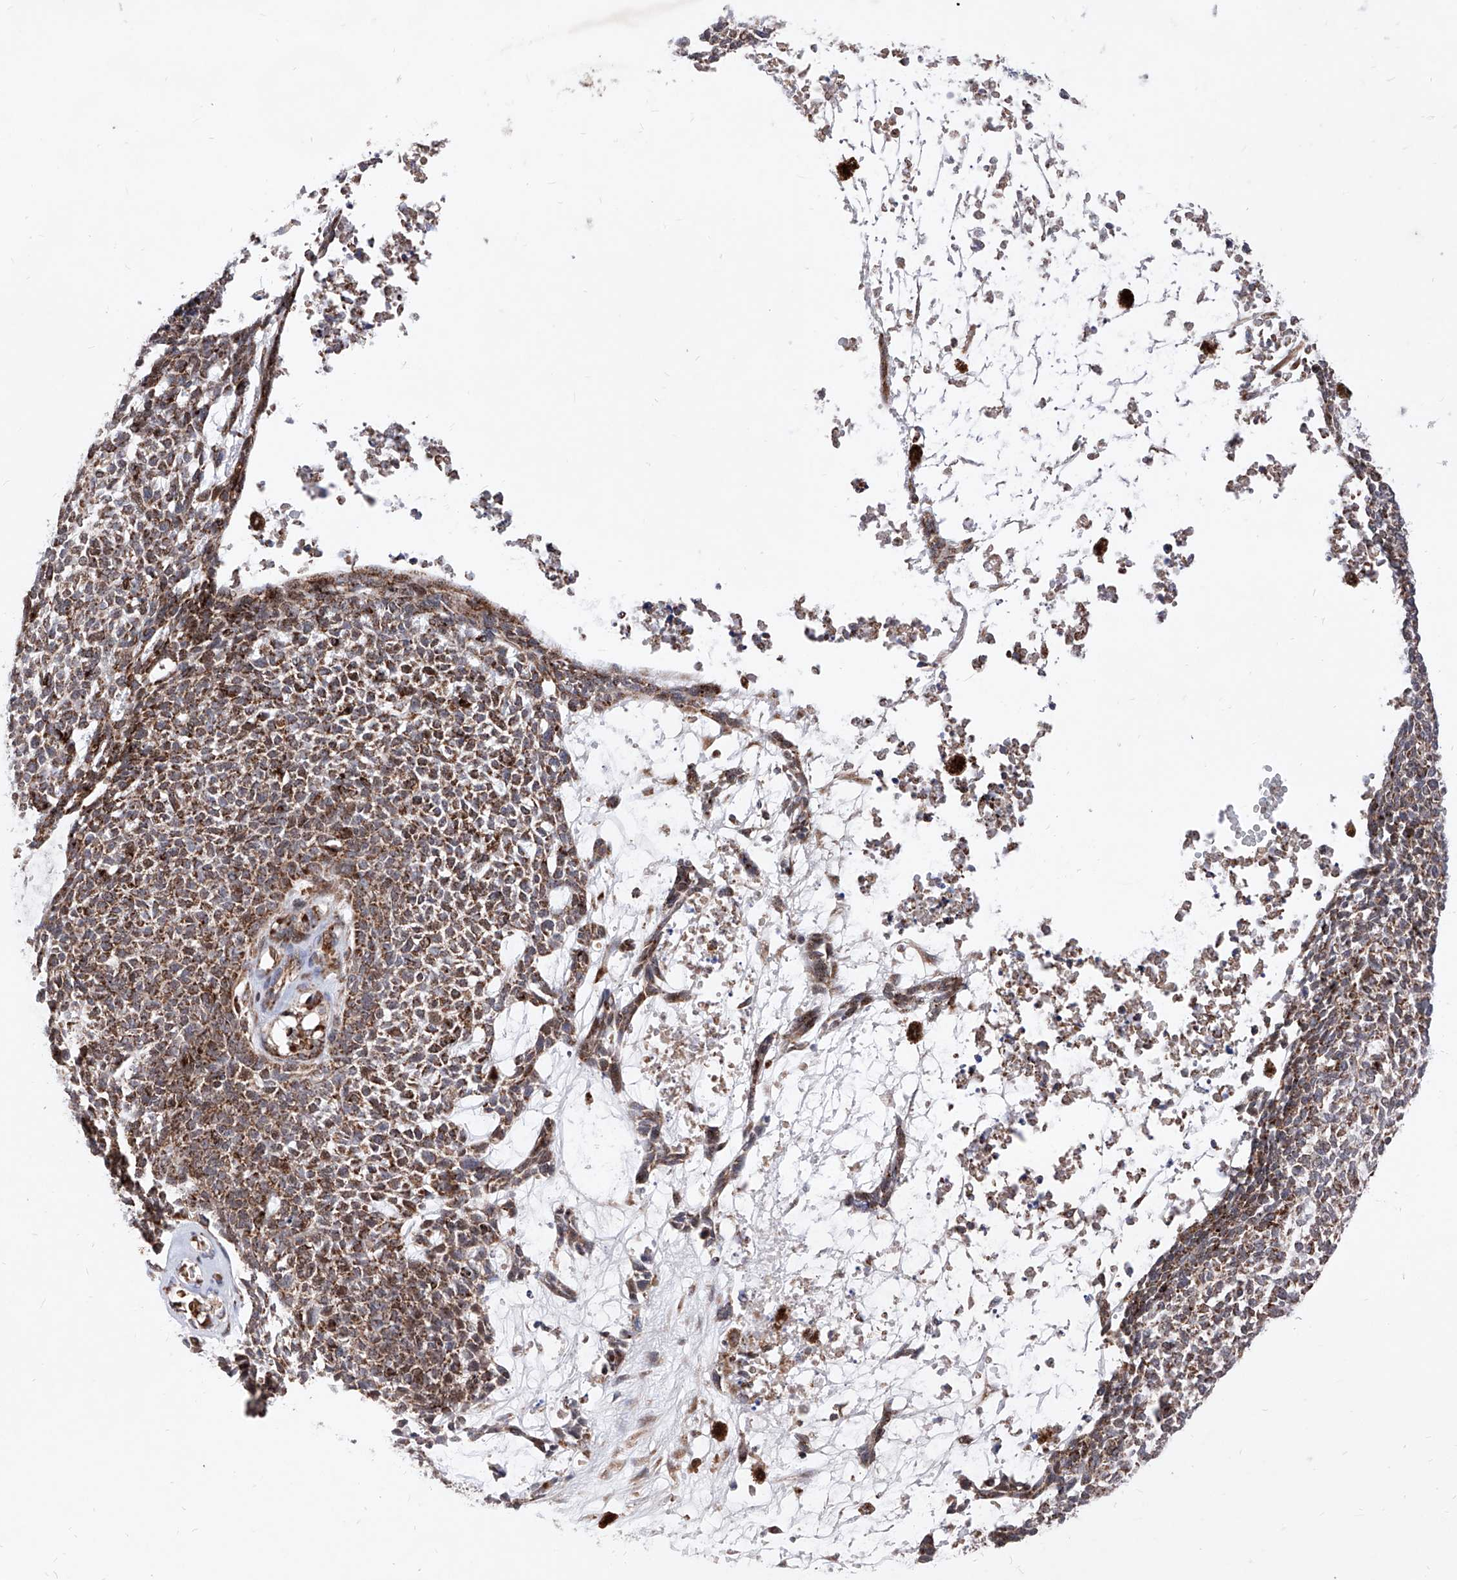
{"staining": {"intensity": "strong", "quantity": ">75%", "location": "cytoplasmic/membranous"}, "tissue": "skin cancer", "cell_type": "Tumor cells", "image_type": "cancer", "snomed": [{"axis": "morphology", "description": "Basal cell carcinoma"}, {"axis": "topography", "description": "Skin"}], "caption": "High-magnification brightfield microscopy of skin cancer stained with DAB (brown) and counterstained with hematoxylin (blue). tumor cells exhibit strong cytoplasmic/membranous staining is seen in approximately>75% of cells.", "gene": "SEMA6A", "patient": {"sex": "female", "age": 84}}